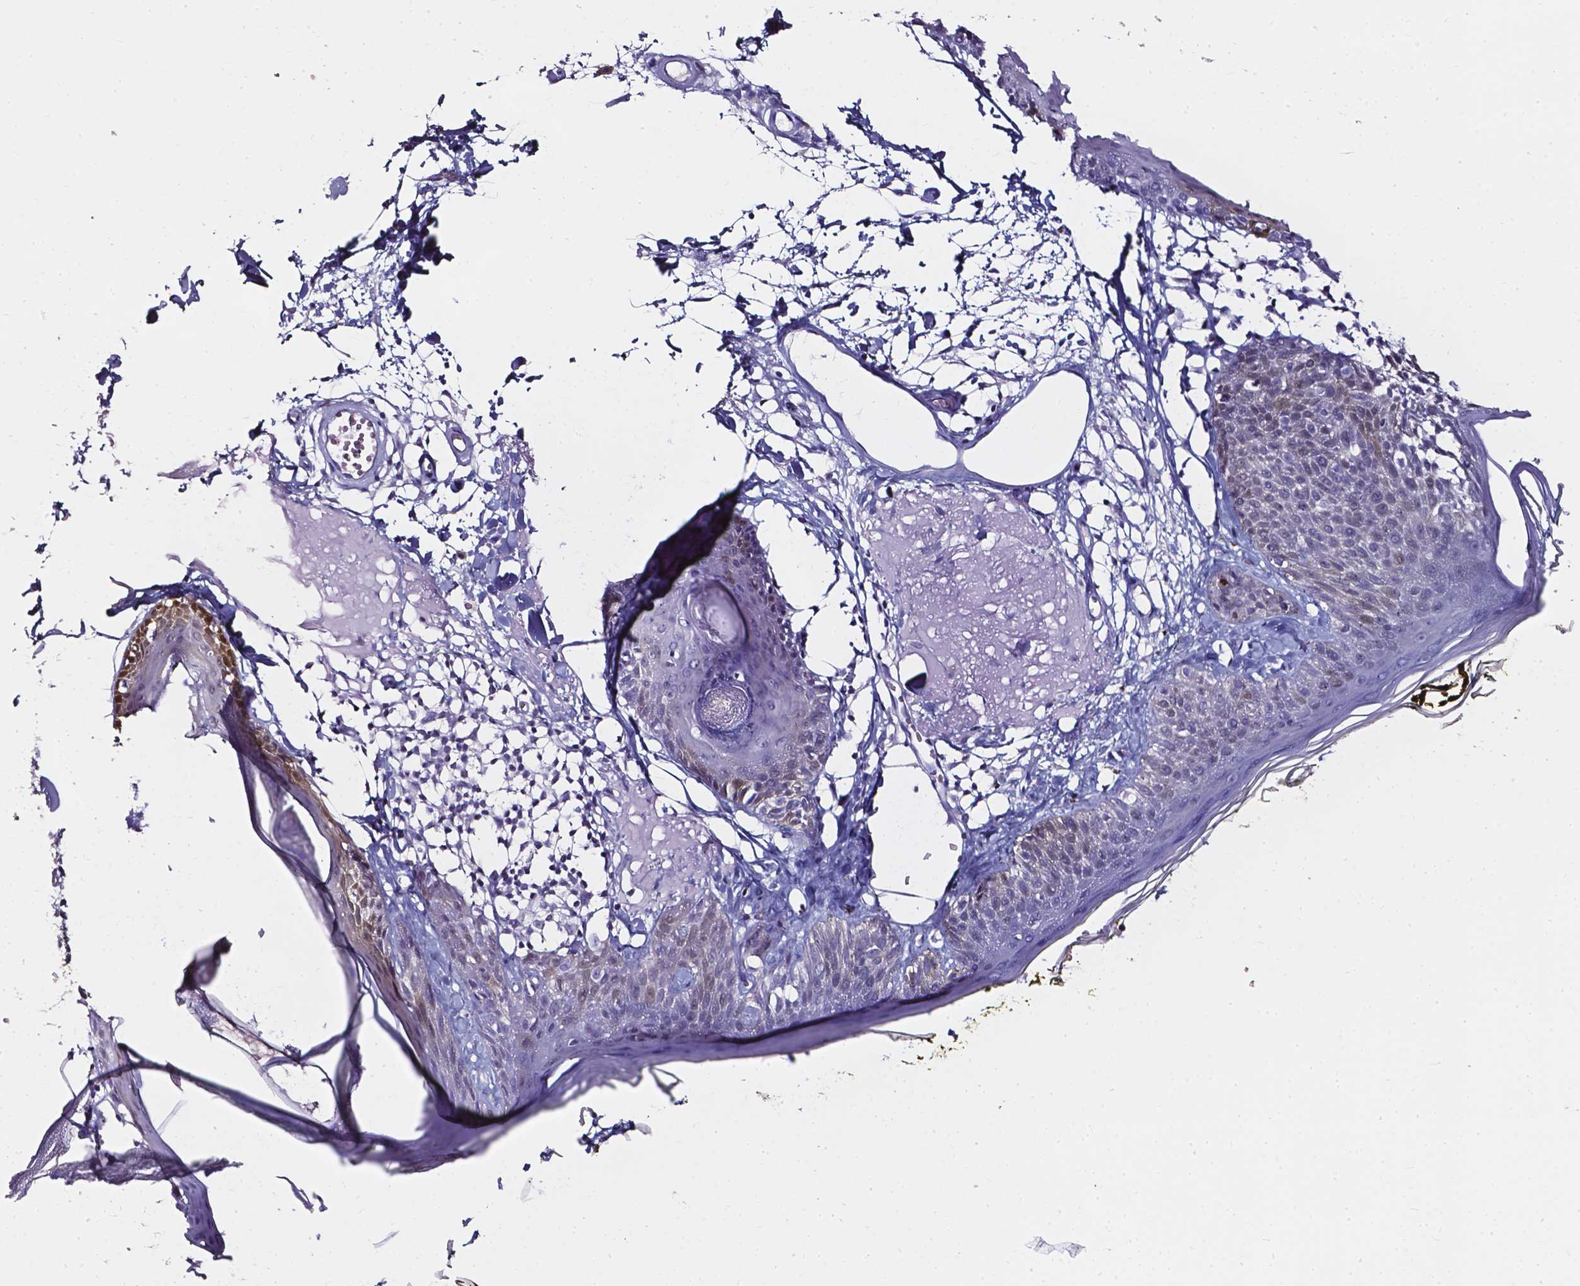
{"staining": {"intensity": "negative", "quantity": "none", "location": "none"}, "tissue": "skin", "cell_type": "Fibroblasts", "image_type": "normal", "snomed": [{"axis": "morphology", "description": "Normal tissue, NOS"}, {"axis": "topography", "description": "Skin"}], "caption": "IHC image of benign human skin stained for a protein (brown), which displays no staining in fibroblasts.", "gene": "AKR1B10", "patient": {"sex": "male", "age": 76}}